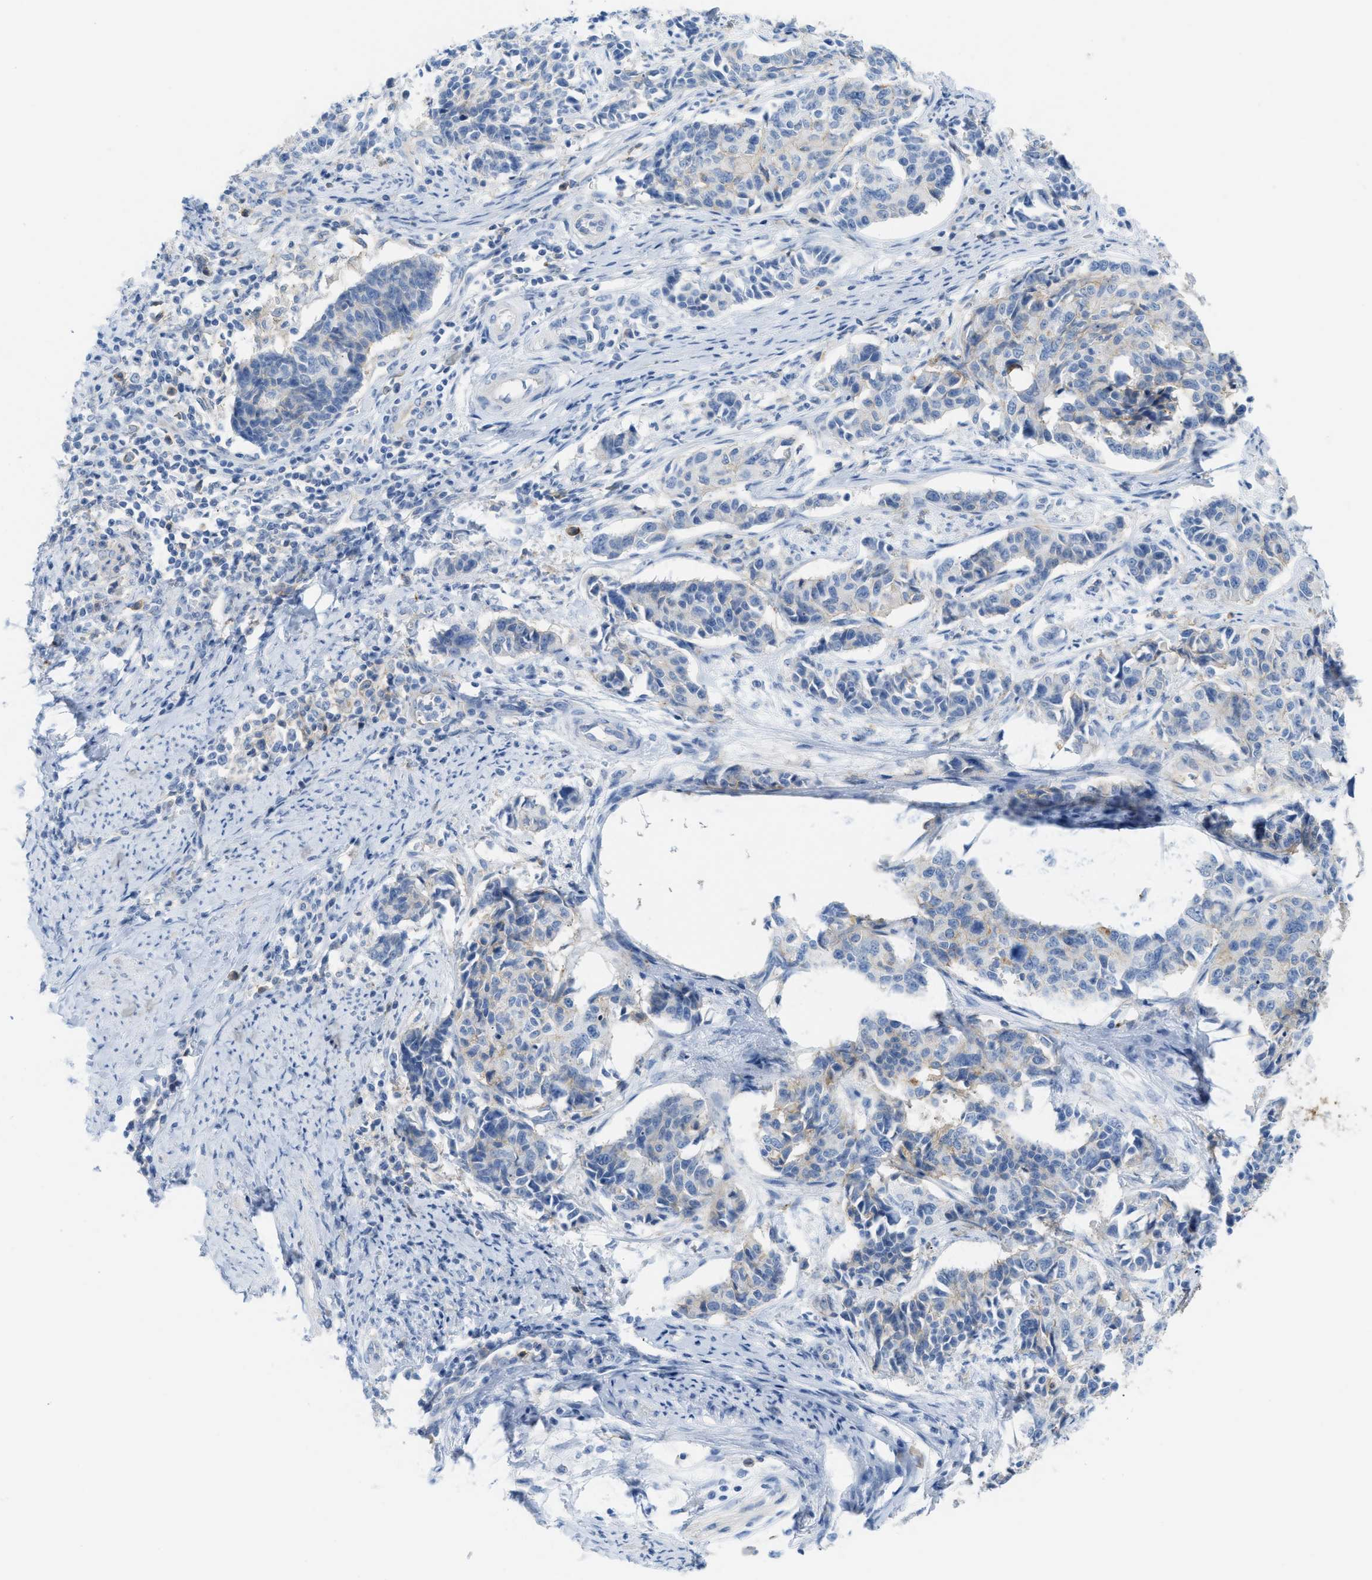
{"staining": {"intensity": "negative", "quantity": "none", "location": "none"}, "tissue": "cervical cancer", "cell_type": "Tumor cells", "image_type": "cancer", "snomed": [{"axis": "morphology", "description": "Normal tissue, NOS"}, {"axis": "morphology", "description": "Squamous cell carcinoma, NOS"}, {"axis": "topography", "description": "Cervix"}], "caption": "There is no significant positivity in tumor cells of cervical squamous cell carcinoma.", "gene": "SLC3A2", "patient": {"sex": "female", "age": 35}}